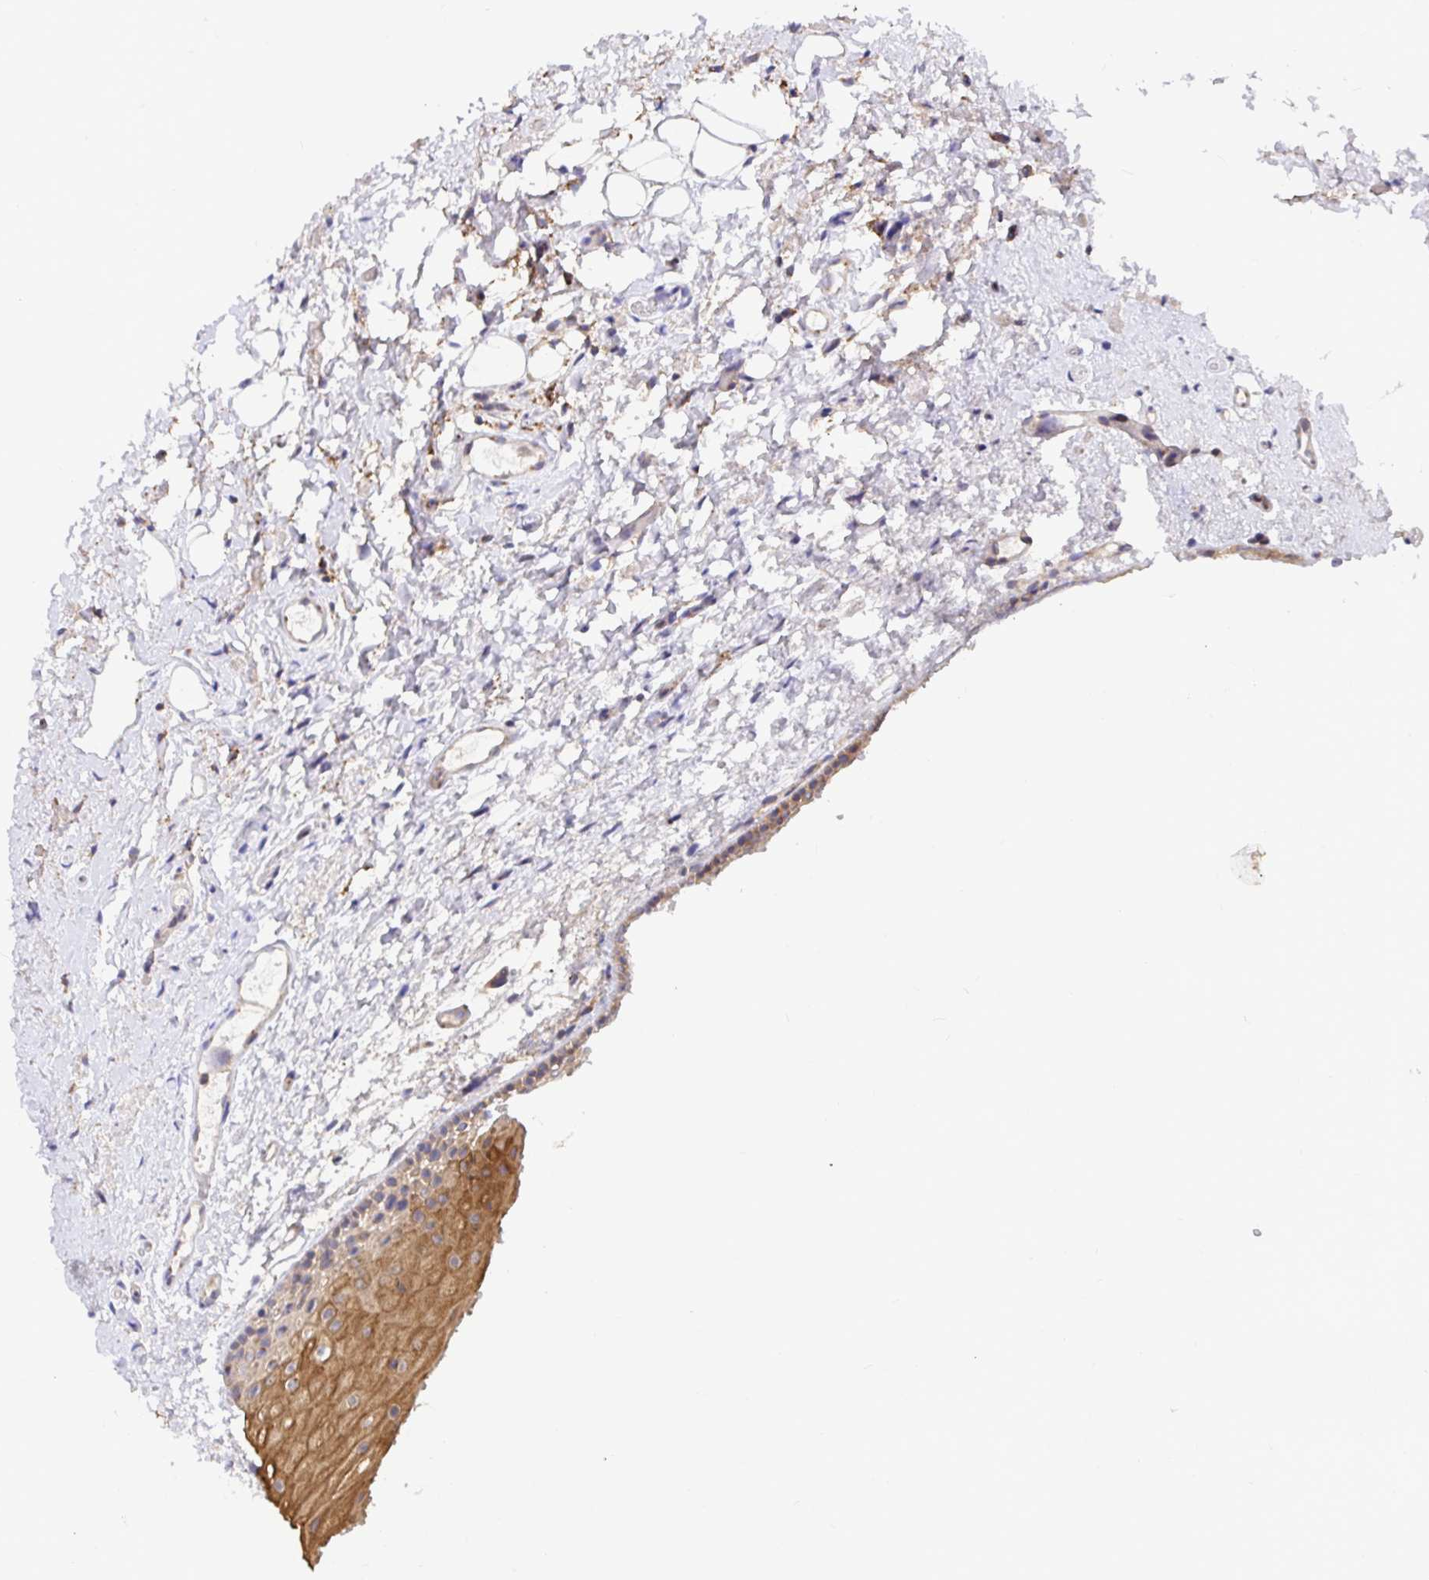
{"staining": {"intensity": "moderate", "quantity": ">75%", "location": "cytoplasmic/membranous"}, "tissue": "oral mucosa", "cell_type": "Squamous epithelial cells", "image_type": "normal", "snomed": [{"axis": "morphology", "description": "Normal tissue, NOS"}, {"axis": "topography", "description": "Oral tissue"}], "caption": "Immunohistochemical staining of normal human oral mucosa shows medium levels of moderate cytoplasmic/membranous positivity in about >75% of squamous epithelial cells. (Stains: DAB (3,3'-diaminobenzidine) in brown, nuclei in blue, Microscopy: brightfield microscopy at high magnification).", "gene": "ELP1", "patient": {"sex": "female", "age": 82}}